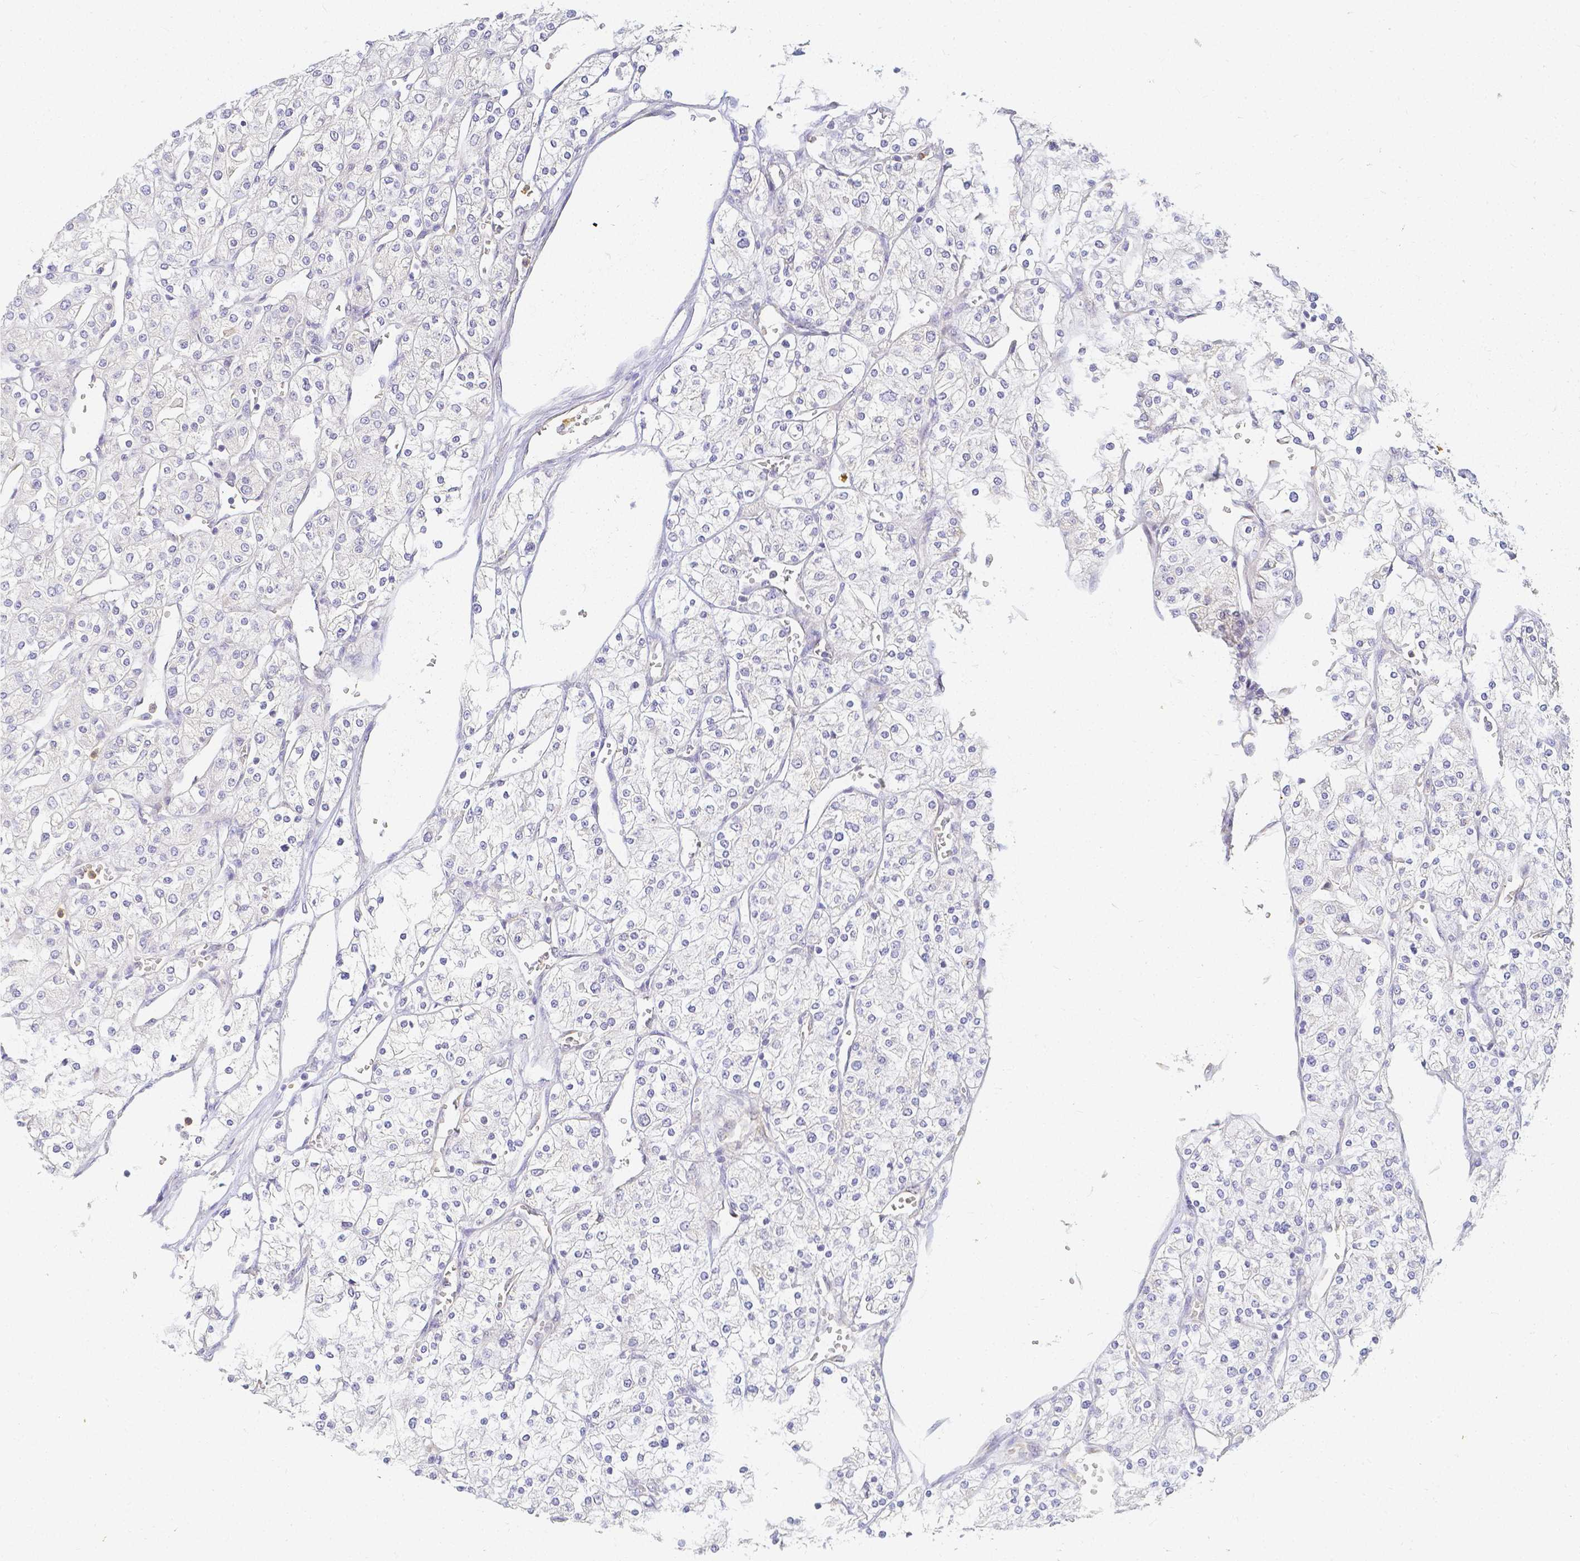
{"staining": {"intensity": "negative", "quantity": "none", "location": "none"}, "tissue": "renal cancer", "cell_type": "Tumor cells", "image_type": "cancer", "snomed": [{"axis": "morphology", "description": "Adenocarcinoma, NOS"}, {"axis": "topography", "description": "Kidney"}], "caption": "There is no significant positivity in tumor cells of adenocarcinoma (renal).", "gene": "KCNH1", "patient": {"sex": "male", "age": 80}}